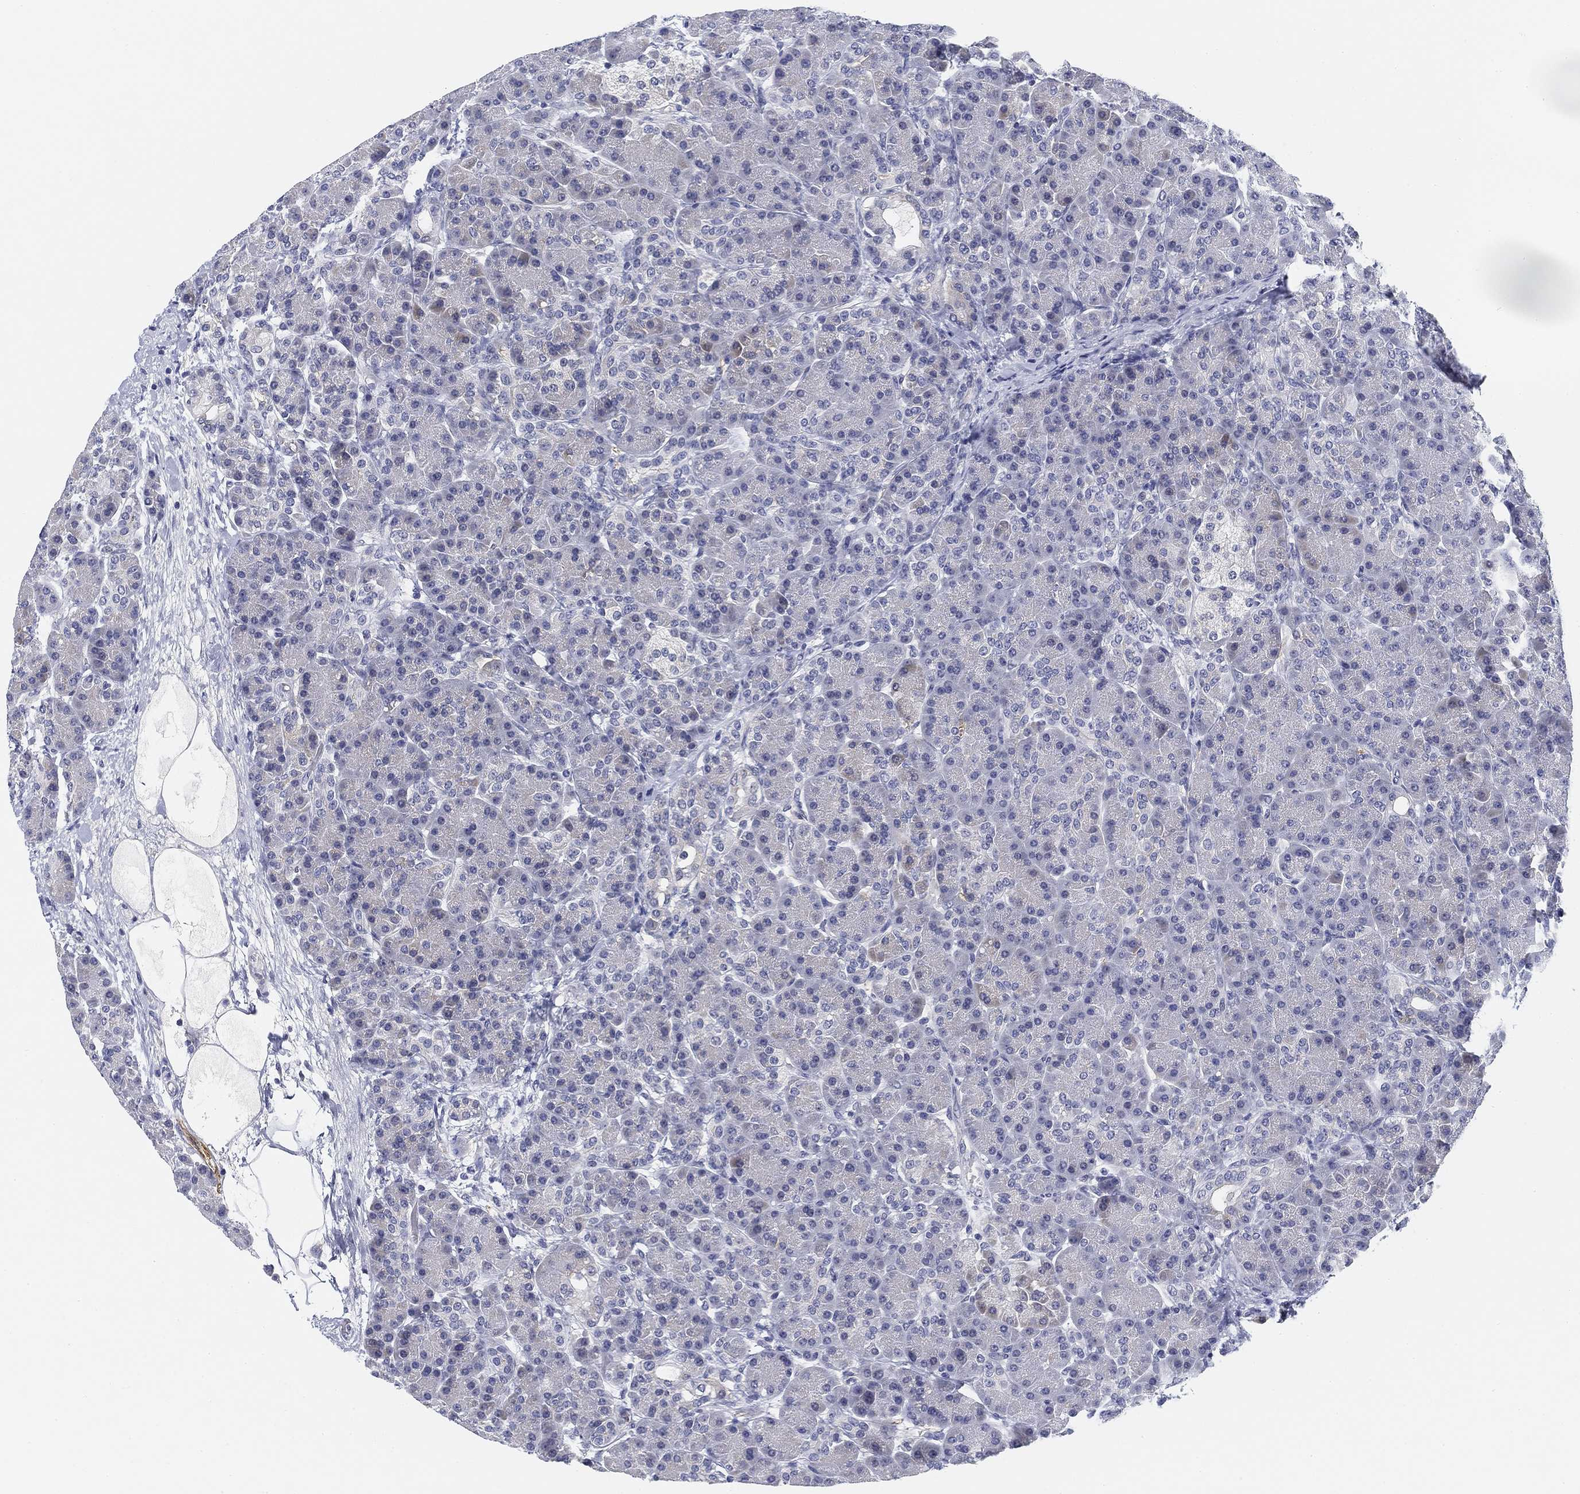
{"staining": {"intensity": "negative", "quantity": "none", "location": "none"}, "tissue": "pancreas", "cell_type": "Exocrine glandular cells", "image_type": "normal", "snomed": [{"axis": "morphology", "description": "Normal tissue, NOS"}, {"axis": "topography", "description": "Pancreas"}], "caption": "An immunohistochemistry (IHC) micrograph of unremarkable pancreas is shown. There is no staining in exocrine glandular cells of pancreas.", "gene": "SLC2A5", "patient": {"sex": "female", "age": 63}}